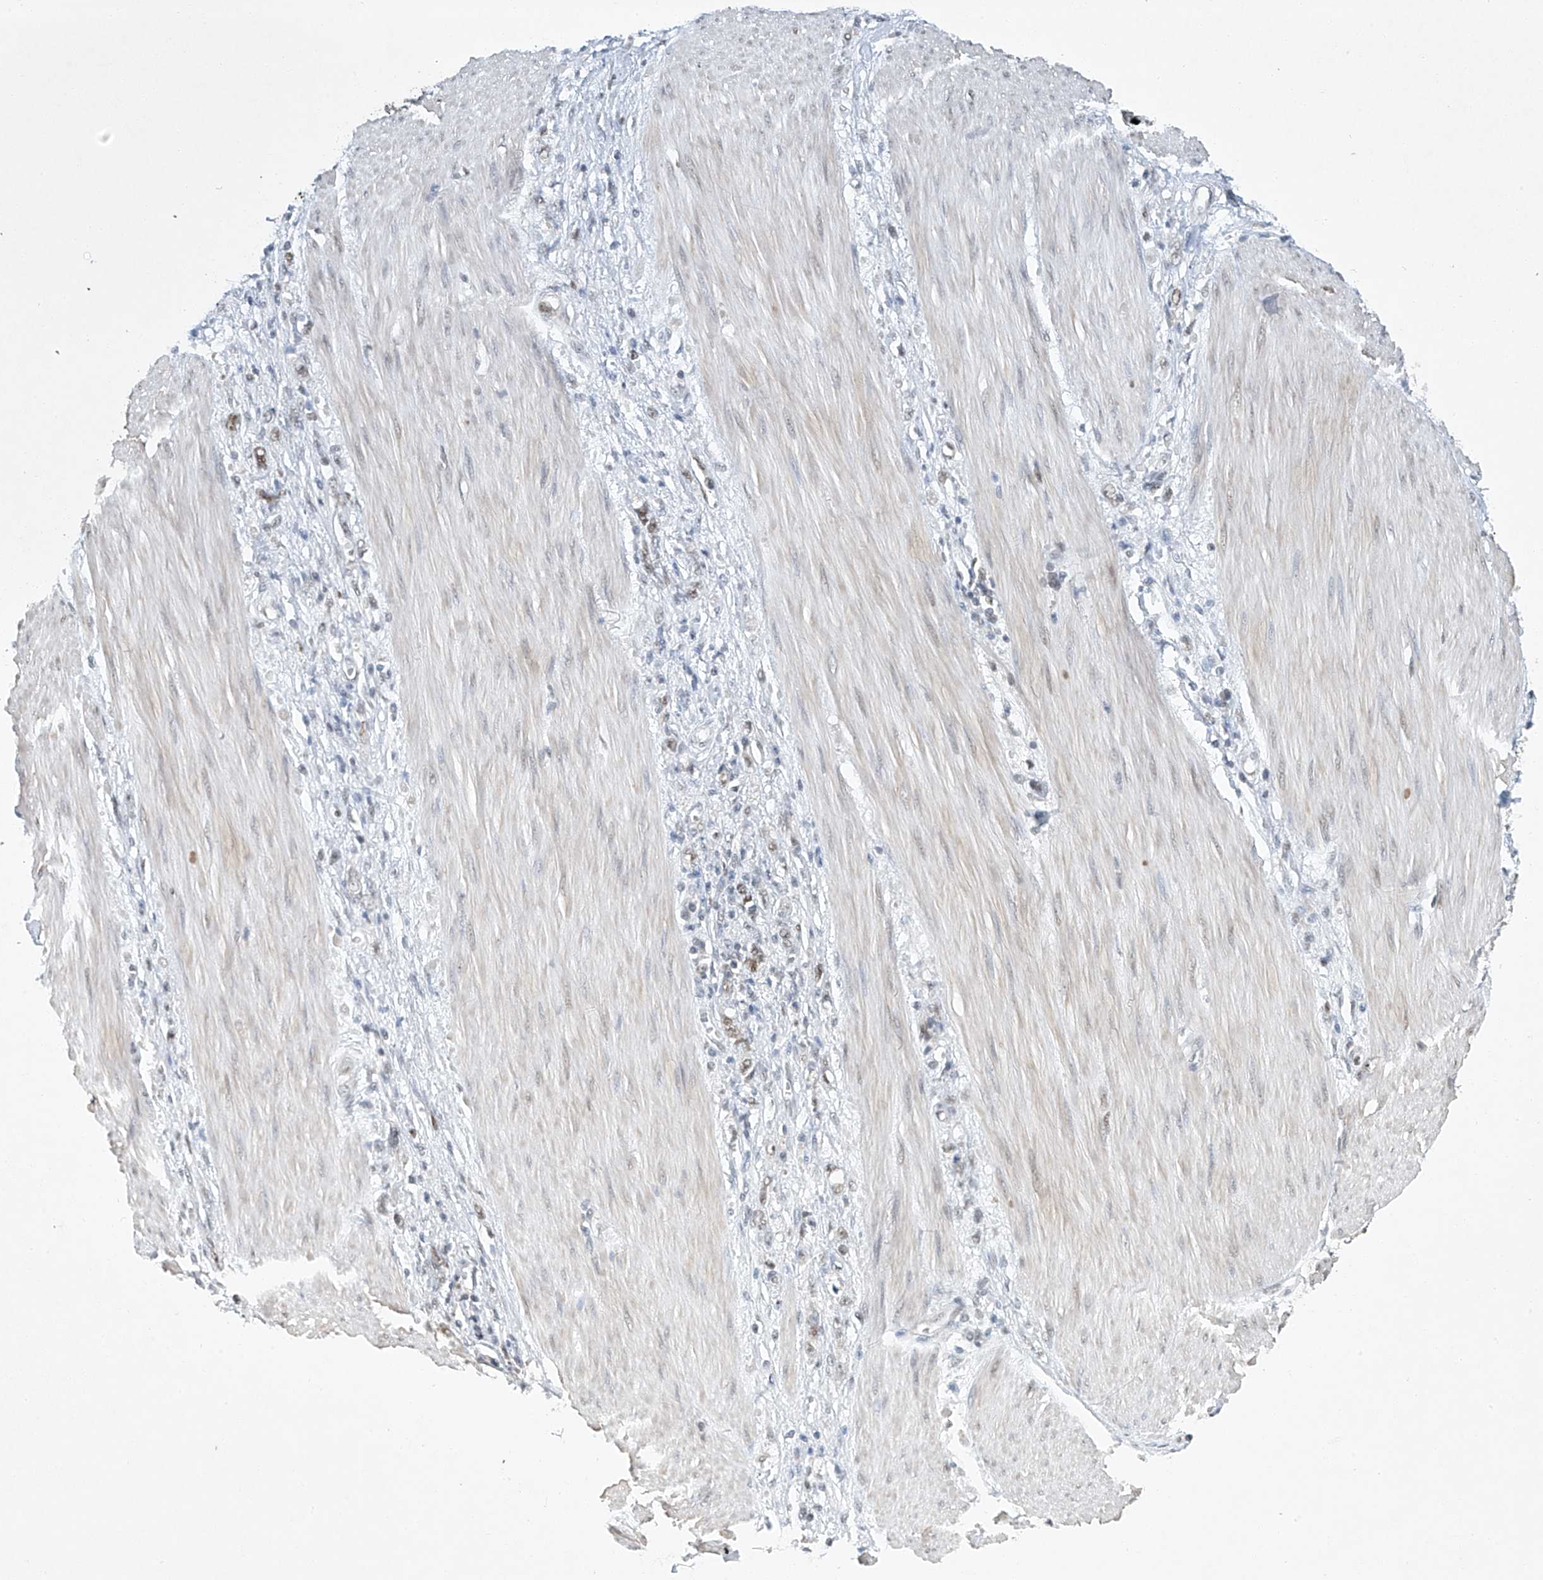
{"staining": {"intensity": "weak", "quantity": "<25%", "location": "nuclear"}, "tissue": "stomach cancer", "cell_type": "Tumor cells", "image_type": "cancer", "snomed": [{"axis": "morphology", "description": "Adenocarcinoma, NOS"}, {"axis": "topography", "description": "Stomach"}], "caption": "Tumor cells show no significant positivity in stomach cancer (adenocarcinoma). (Brightfield microscopy of DAB immunohistochemistry (IHC) at high magnification).", "gene": "TAF8", "patient": {"sex": "female", "age": 76}}